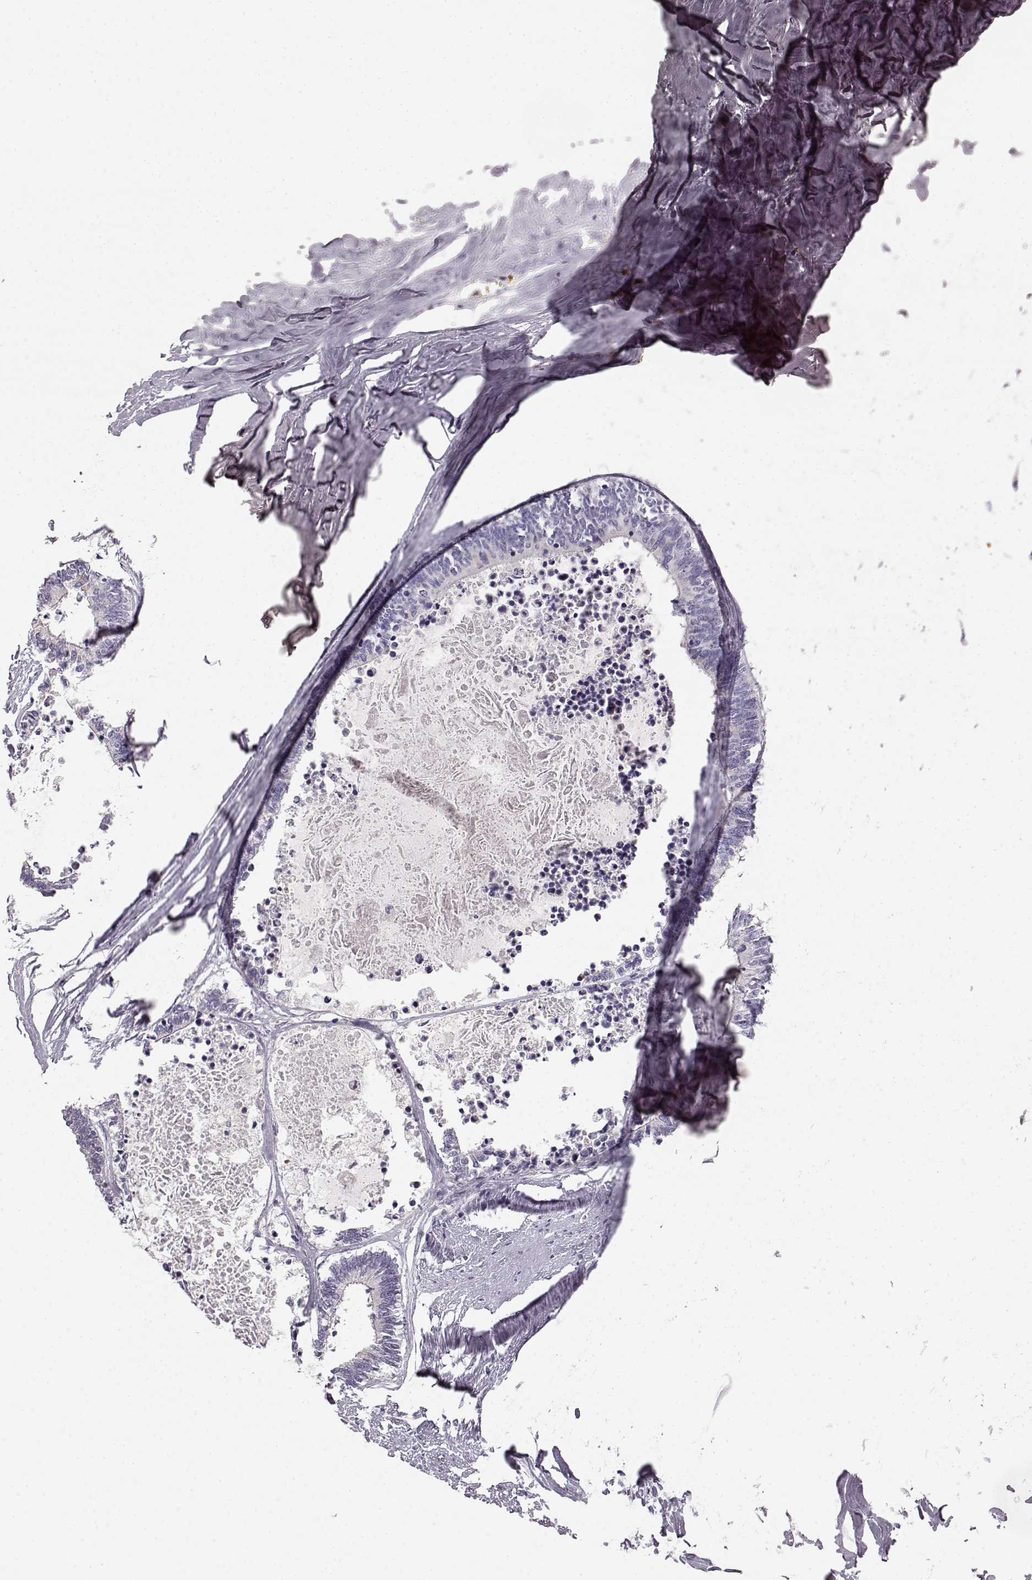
{"staining": {"intensity": "negative", "quantity": "none", "location": "none"}, "tissue": "colorectal cancer", "cell_type": "Tumor cells", "image_type": "cancer", "snomed": [{"axis": "morphology", "description": "Adenocarcinoma, NOS"}, {"axis": "topography", "description": "Colon"}, {"axis": "topography", "description": "Rectum"}], "caption": "Tumor cells show no significant protein positivity in colorectal adenocarcinoma.", "gene": "KIAA0319", "patient": {"sex": "male", "age": 57}}